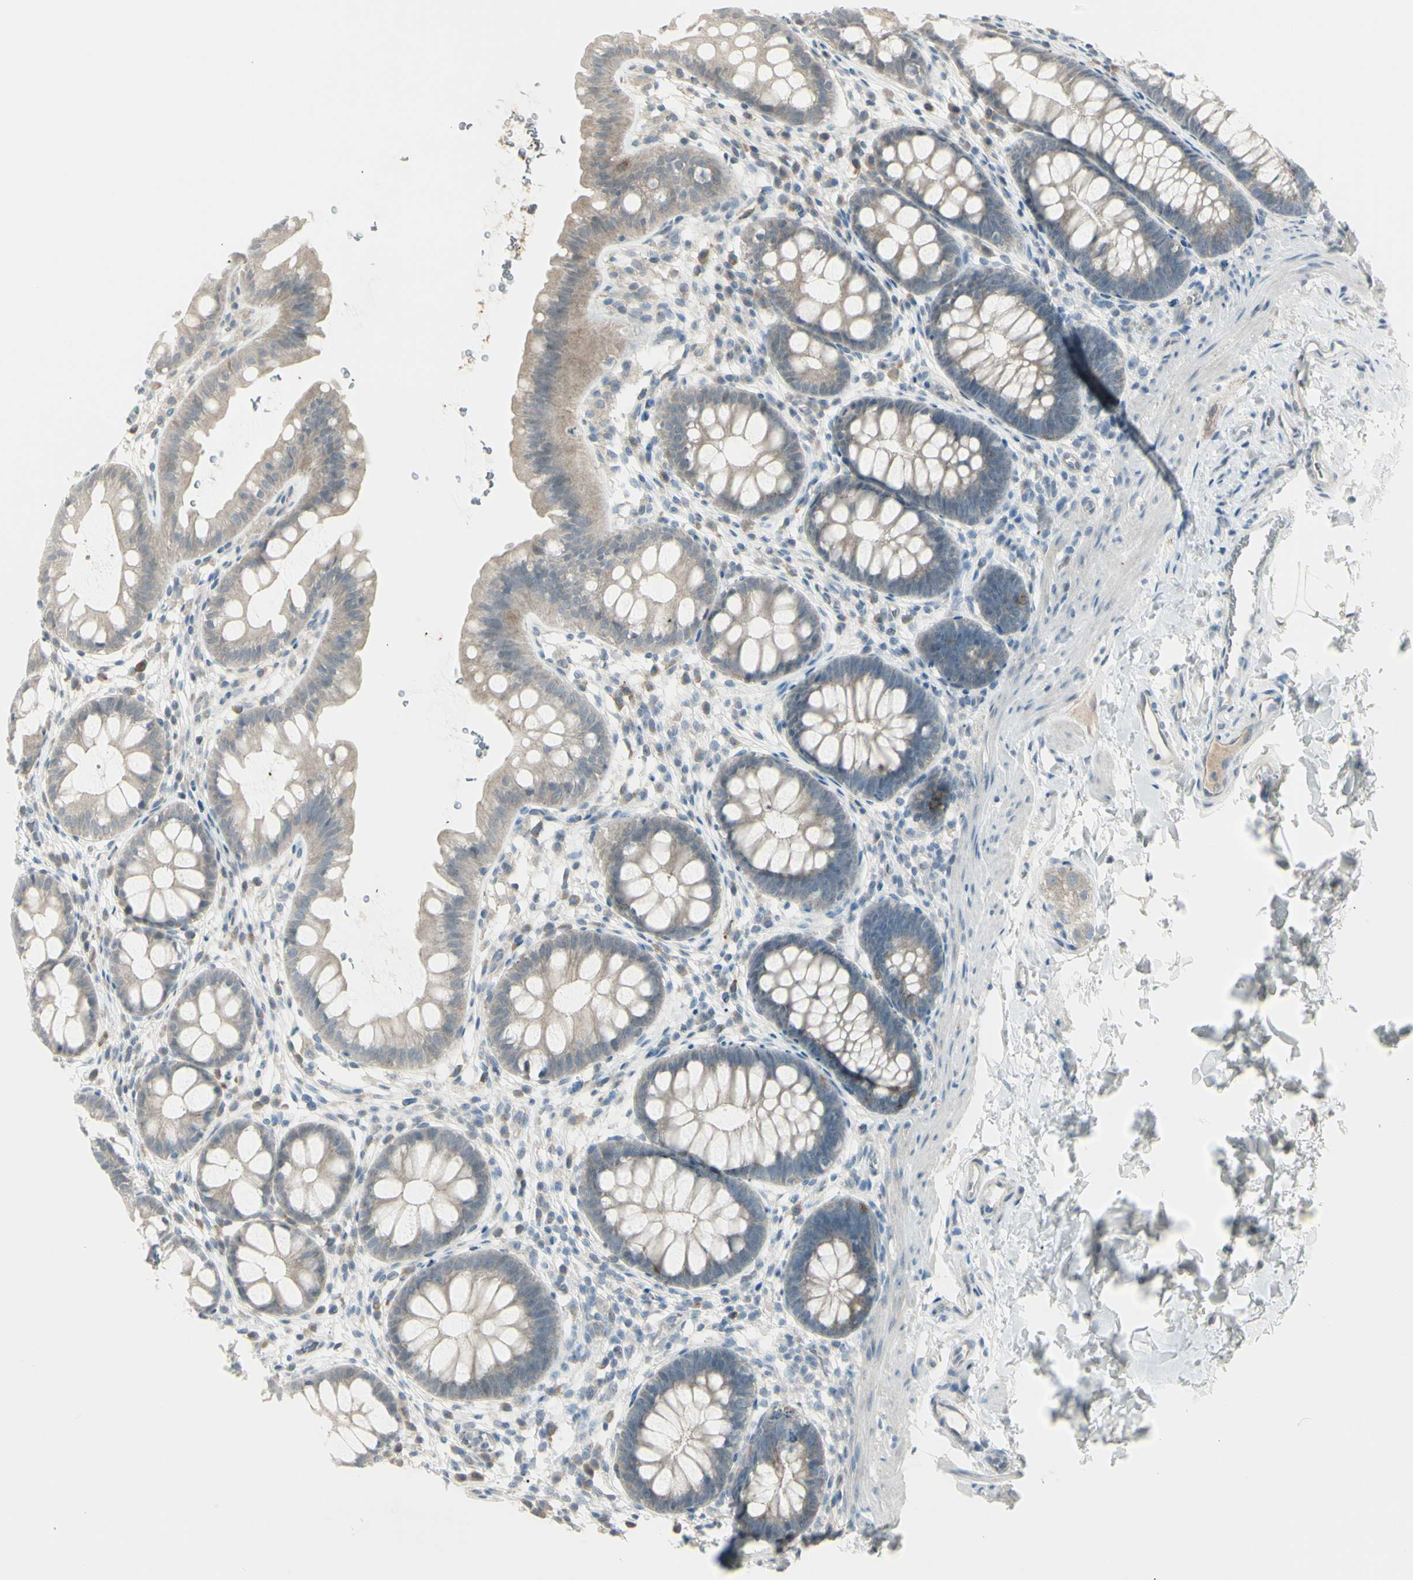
{"staining": {"intensity": "weak", "quantity": "25%-75%", "location": "cytoplasmic/membranous"}, "tissue": "rectum", "cell_type": "Glandular cells", "image_type": "normal", "snomed": [{"axis": "morphology", "description": "Normal tissue, NOS"}, {"axis": "topography", "description": "Rectum"}], "caption": "Immunohistochemistry (IHC) image of benign human rectum stained for a protein (brown), which exhibits low levels of weak cytoplasmic/membranous expression in about 25%-75% of glandular cells.", "gene": "SH3GL2", "patient": {"sex": "female", "age": 24}}